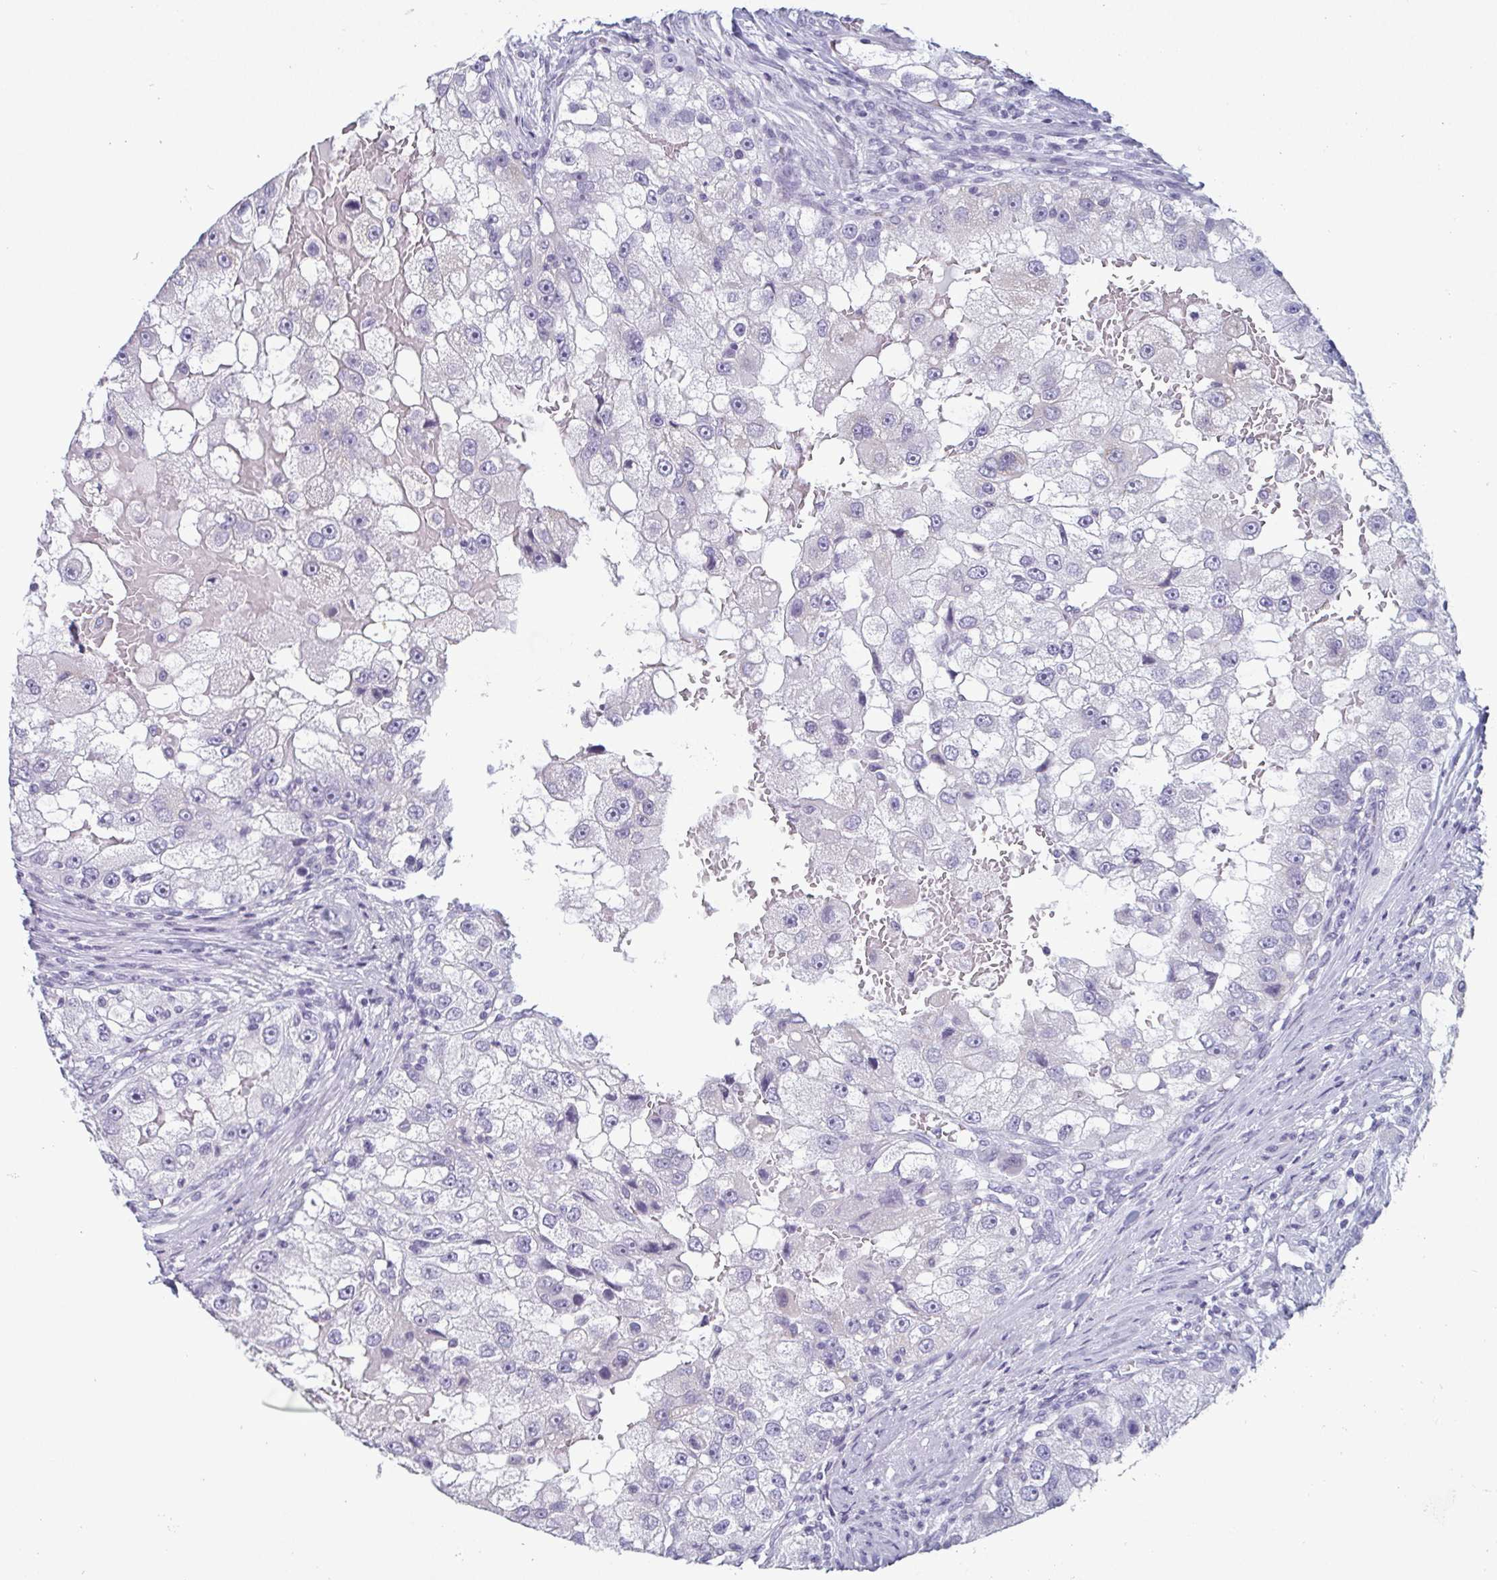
{"staining": {"intensity": "negative", "quantity": "none", "location": "none"}, "tissue": "renal cancer", "cell_type": "Tumor cells", "image_type": "cancer", "snomed": [{"axis": "morphology", "description": "Adenocarcinoma, NOS"}, {"axis": "topography", "description": "Kidney"}], "caption": "A histopathology image of renal cancer (adenocarcinoma) stained for a protein reveals no brown staining in tumor cells.", "gene": "KRT78", "patient": {"sex": "male", "age": 63}}